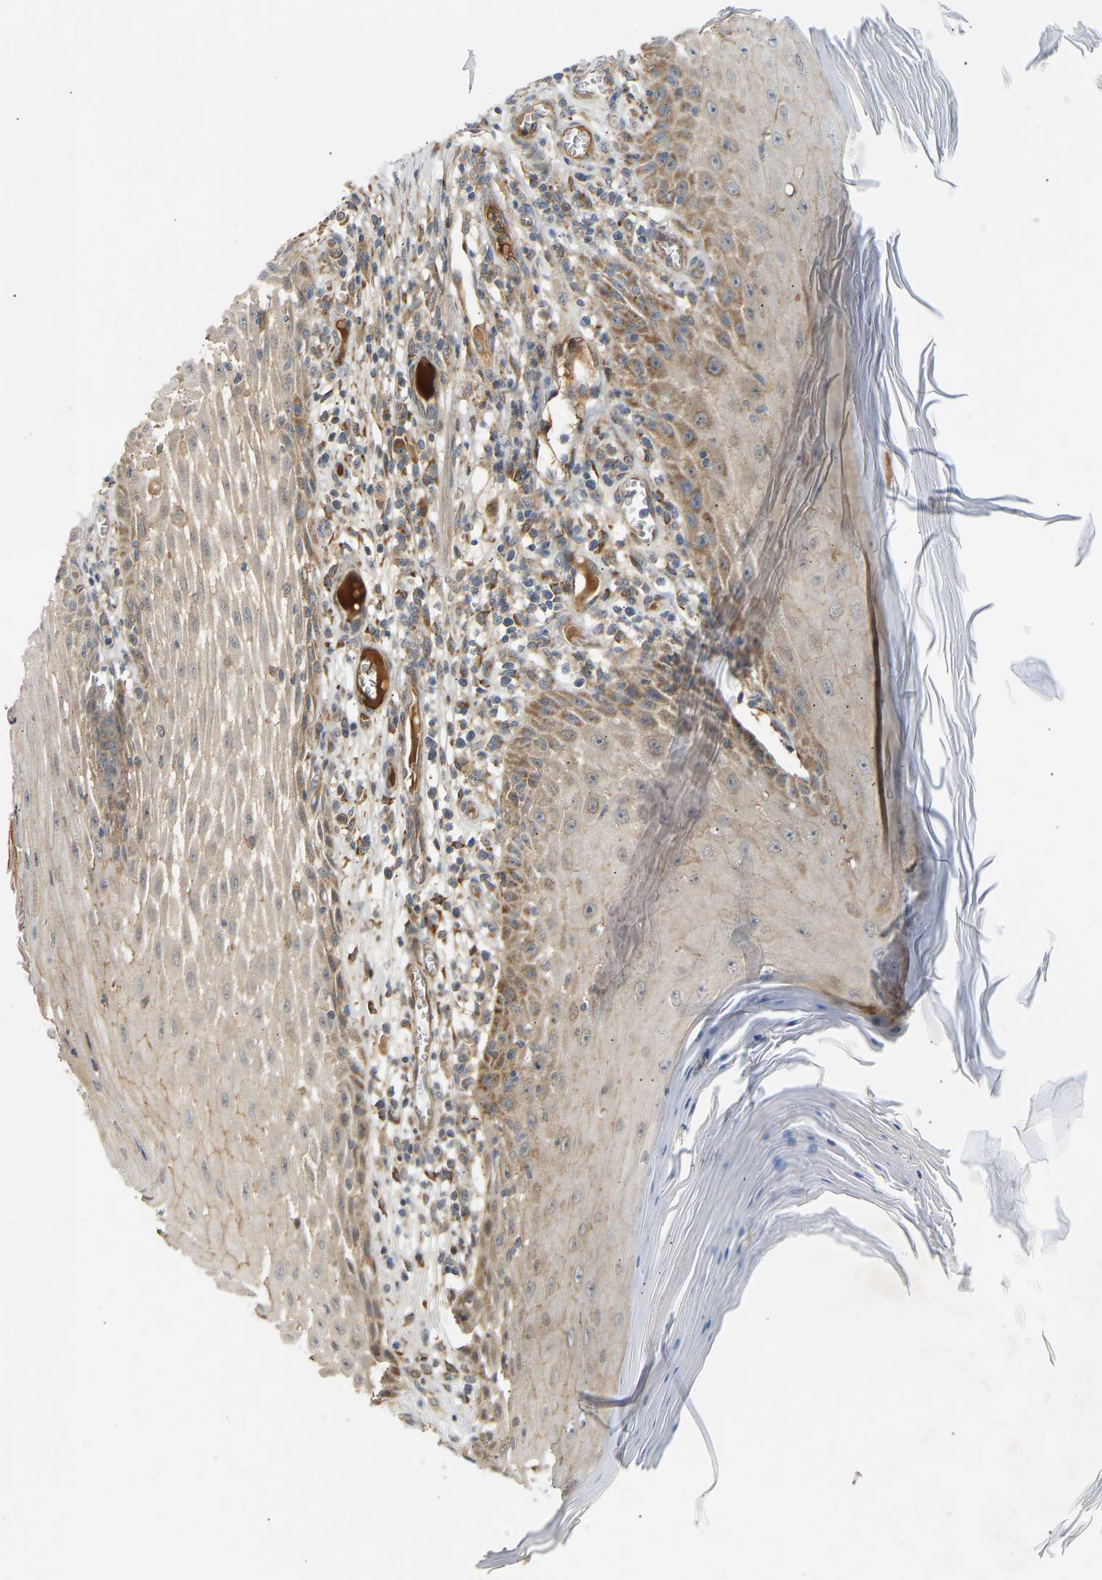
{"staining": {"intensity": "moderate", "quantity": "25%-75%", "location": "cytoplasmic/membranous"}, "tissue": "skin cancer", "cell_type": "Tumor cells", "image_type": "cancer", "snomed": [{"axis": "morphology", "description": "Squamous cell carcinoma, NOS"}, {"axis": "topography", "description": "Skin"}], "caption": "IHC (DAB (3,3'-diaminobenzidine)) staining of human skin cancer demonstrates moderate cytoplasmic/membranous protein positivity in approximately 25%-75% of tumor cells. (Stains: DAB (3,3'-diaminobenzidine) in brown, nuclei in blue, Microscopy: brightfield microscopy at high magnification).", "gene": "PTCD1", "patient": {"sex": "female", "age": 73}}